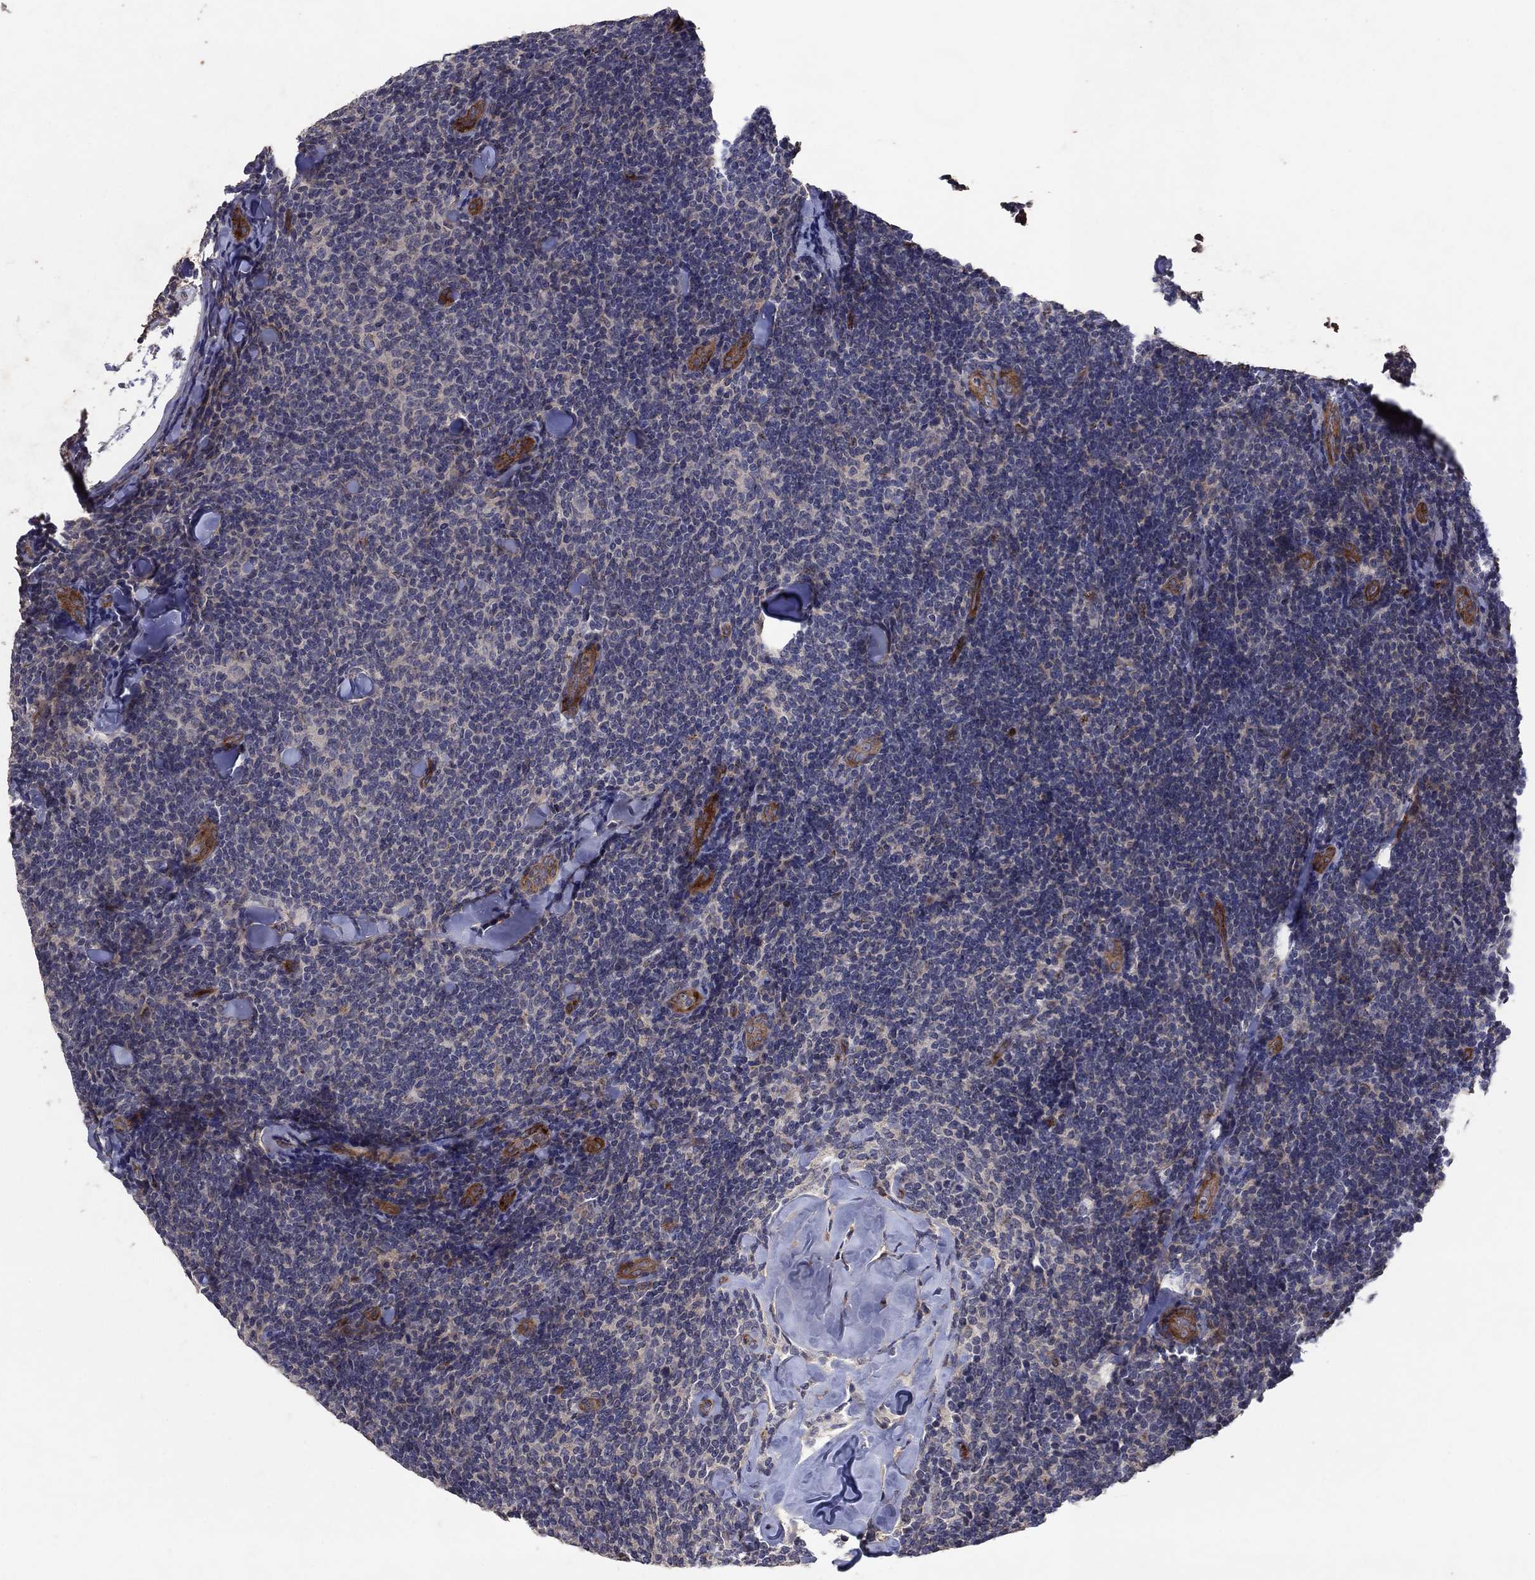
{"staining": {"intensity": "weak", "quantity": "25%-75%", "location": "cytoplasmic/membranous"}, "tissue": "lymphoma", "cell_type": "Tumor cells", "image_type": "cancer", "snomed": [{"axis": "morphology", "description": "Malignant lymphoma, non-Hodgkin's type, Low grade"}, {"axis": "topography", "description": "Lymph node"}], "caption": "Malignant lymphoma, non-Hodgkin's type (low-grade) stained with DAB IHC reveals low levels of weak cytoplasmic/membranous expression in about 25%-75% of tumor cells.", "gene": "FRG1", "patient": {"sex": "female", "age": 56}}